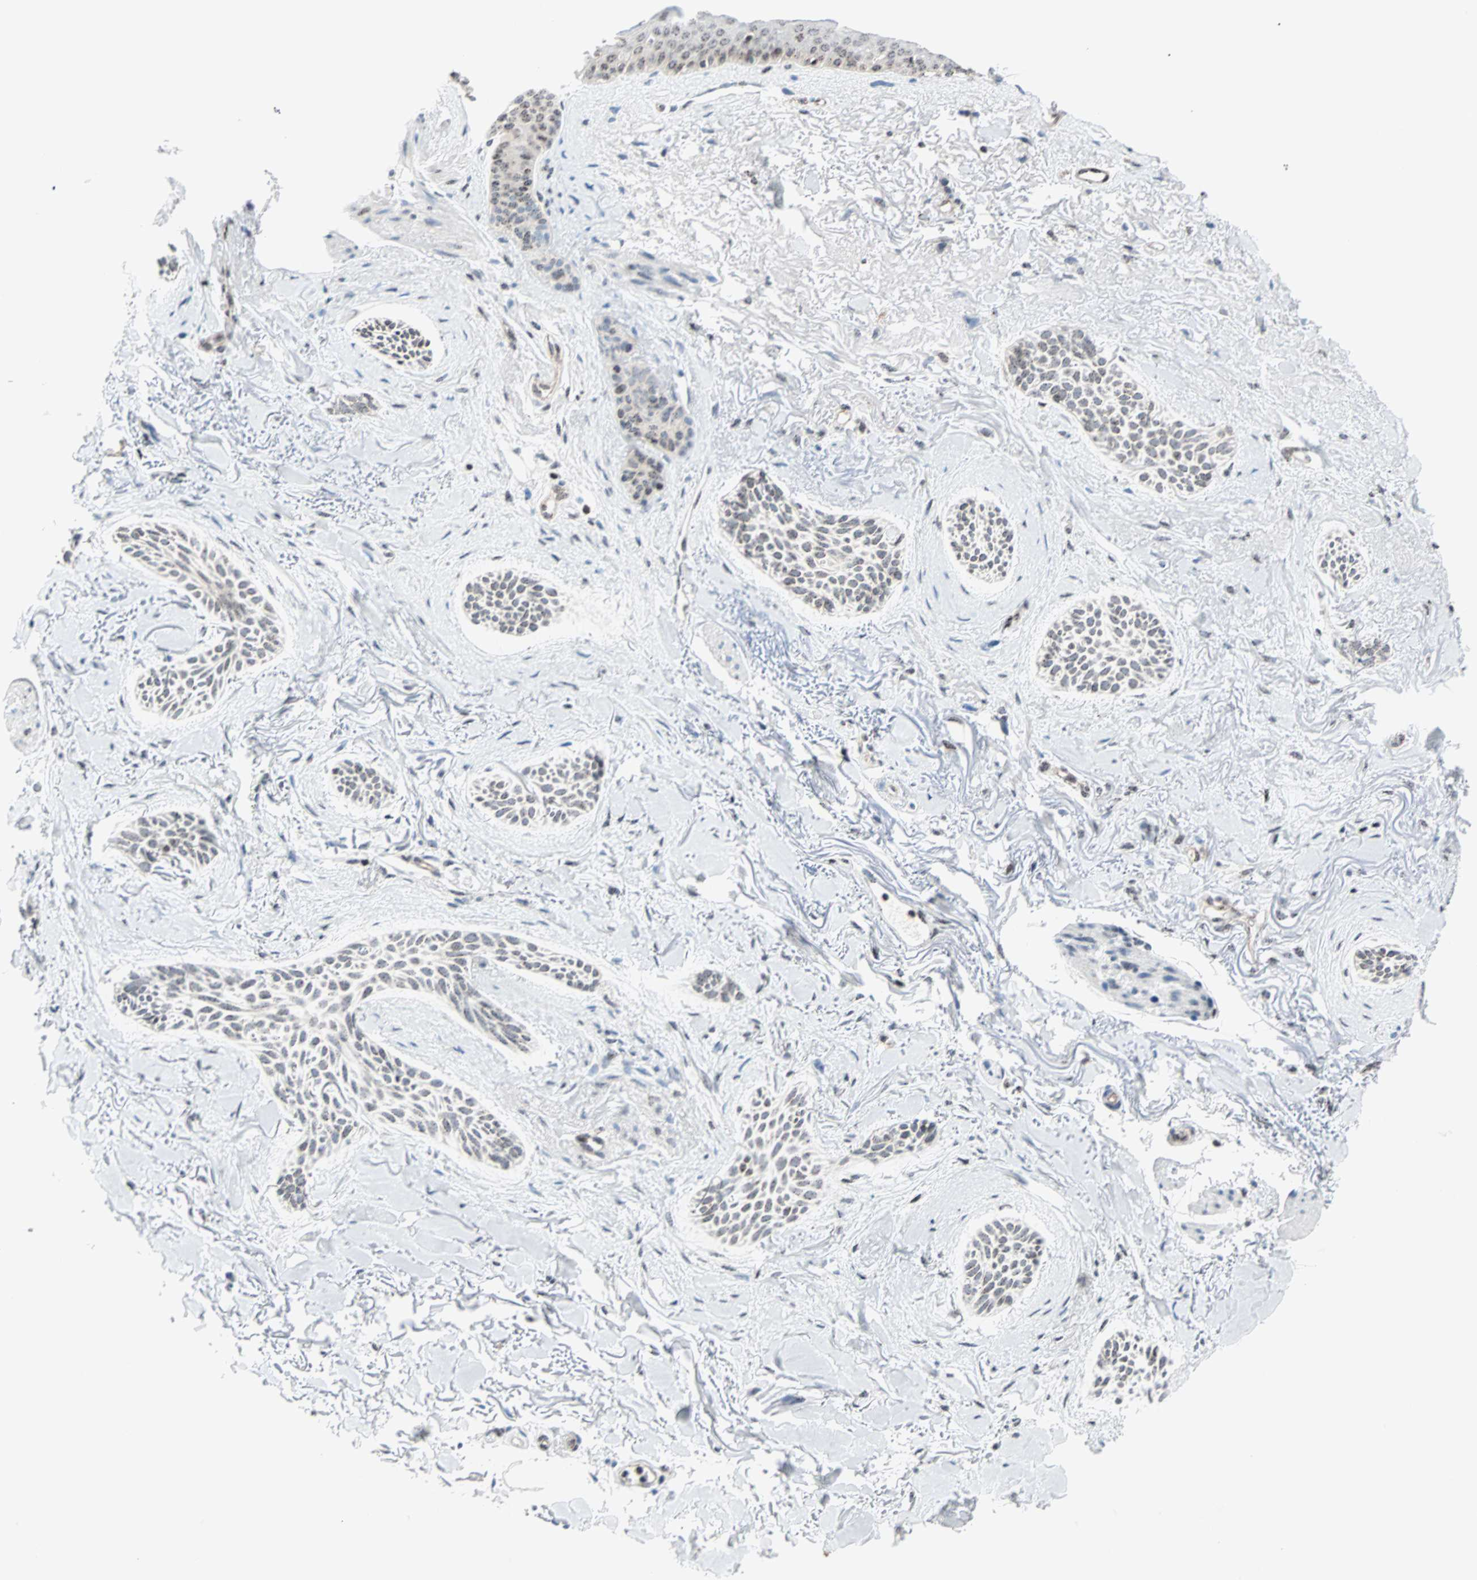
{"staining": {"intensity": "weak", "quantity": "25%-75%", "location": "nuclear"}, "tissue": "skin cancer", "cell_type": "Tumor cells", "image_type": "cancer", "snomed": [{"axis": "morphology", "description": "Normal tissue, NOS"}, {"axis": "morphology", "description": "Basal cell carcinoma"}, {"axis": "topography", "description": "Skin"}], "caption": "Skin cancer stained with DAB (3,3'-diaminobenzidine) immunohistochemistry demonstrates low levels of weak nuclear positivity in approximately 25%-75% of tumor cells.", "gene": "CENPA", "patient": {"sex": "female", "age": 84}}